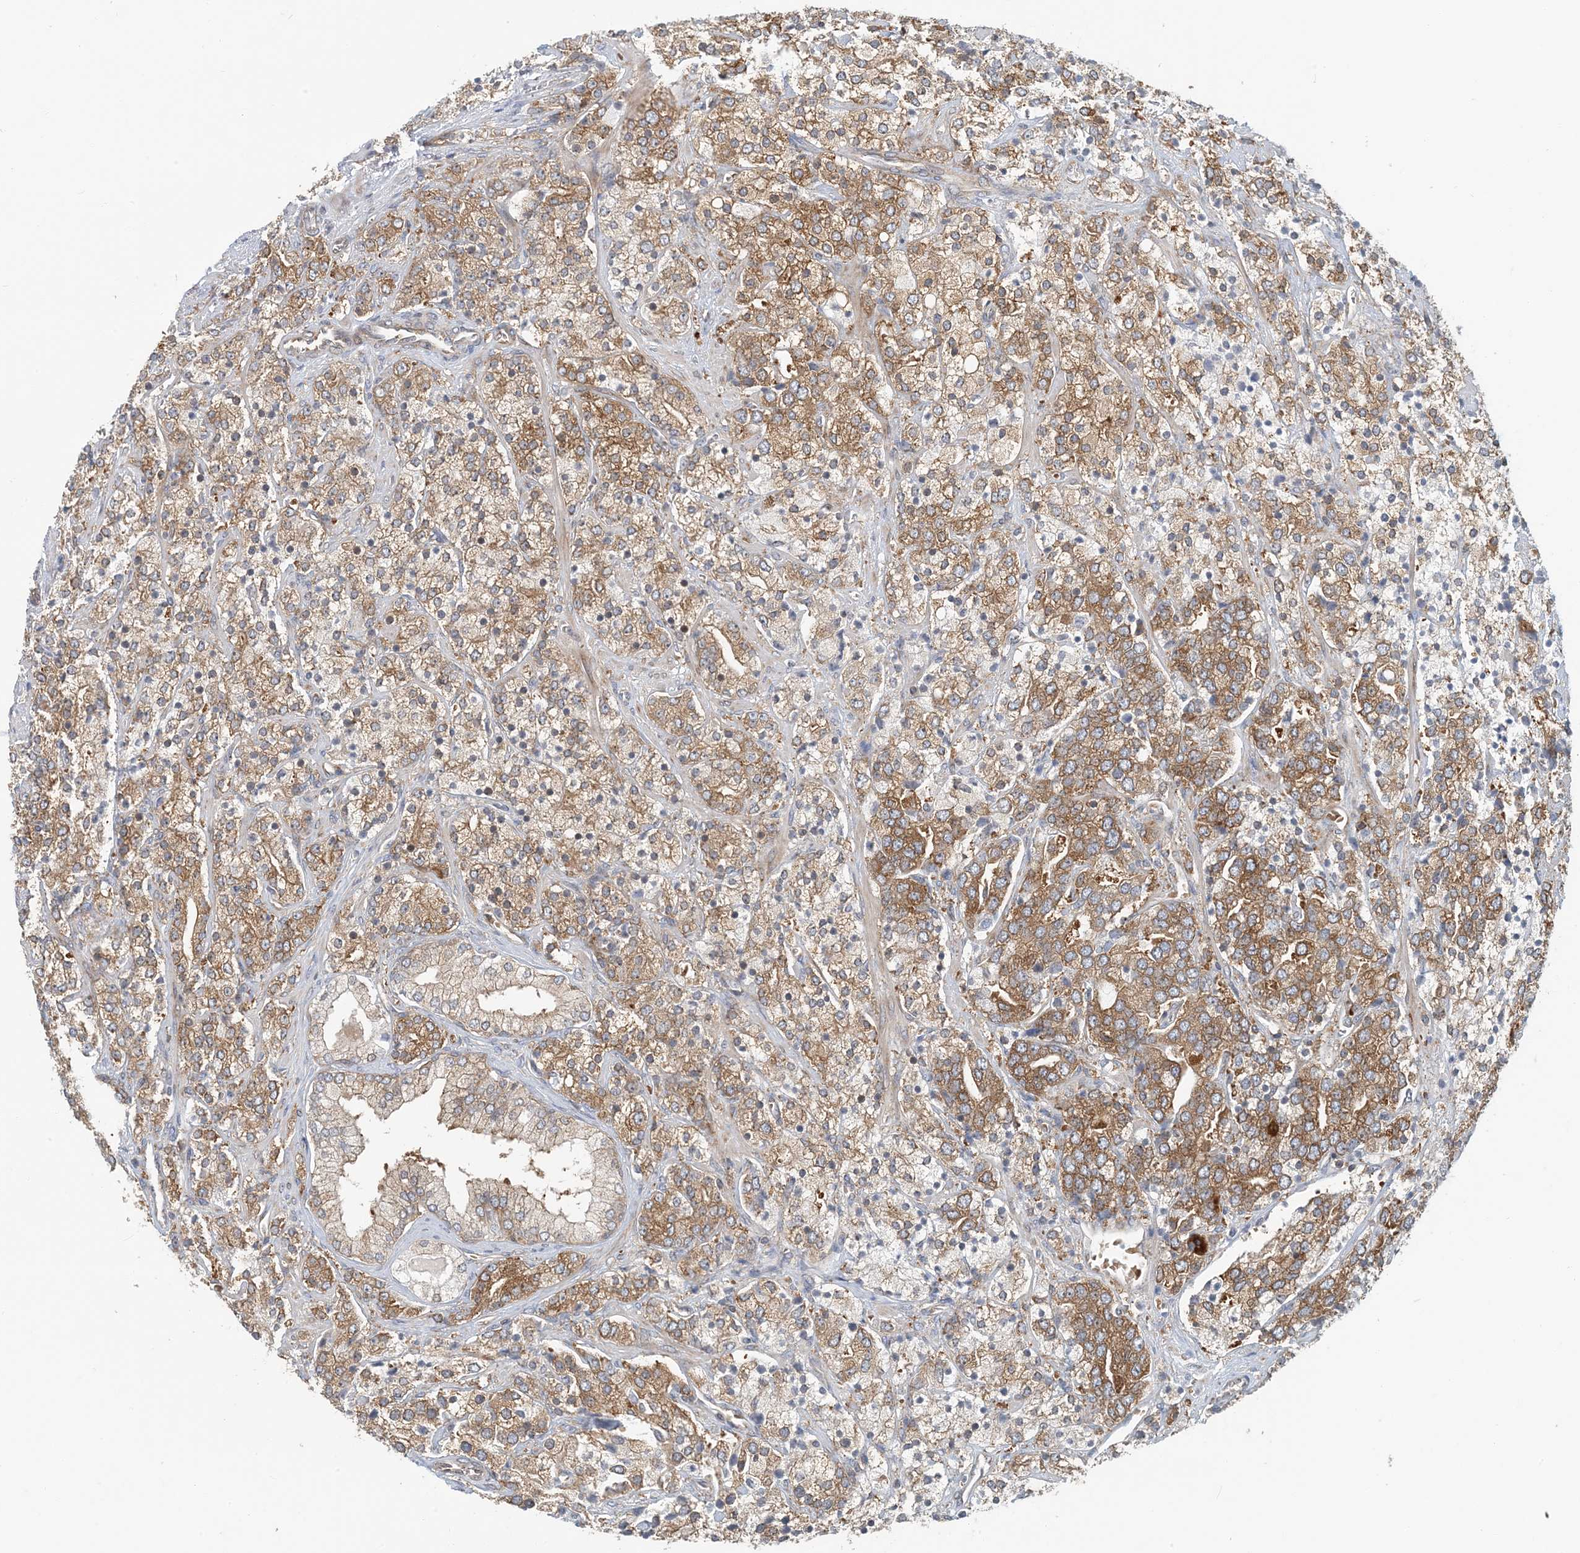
{"staining": {"intensity": "moderate", "quantity": ">75%", "location": "cytoplasmic/membranous"}, "tissue": "prostate cancer", "cell_type": "Tumor cells", "image_type": "cancer", "snomed": [{"axis": "morphology", "description": "Adenocarcinoma, High grade"}, {"axis": "topography", "description": "Prostate"}], "caption": "Prostate high-grade adenocarcinoma stained with a brown dye displays moderate cytoplasmic/membranous positive positivity in approximately >75% of tumor cells.", "gene": "ATP13A2", "patient": {"sex": "male", "age": 71}}